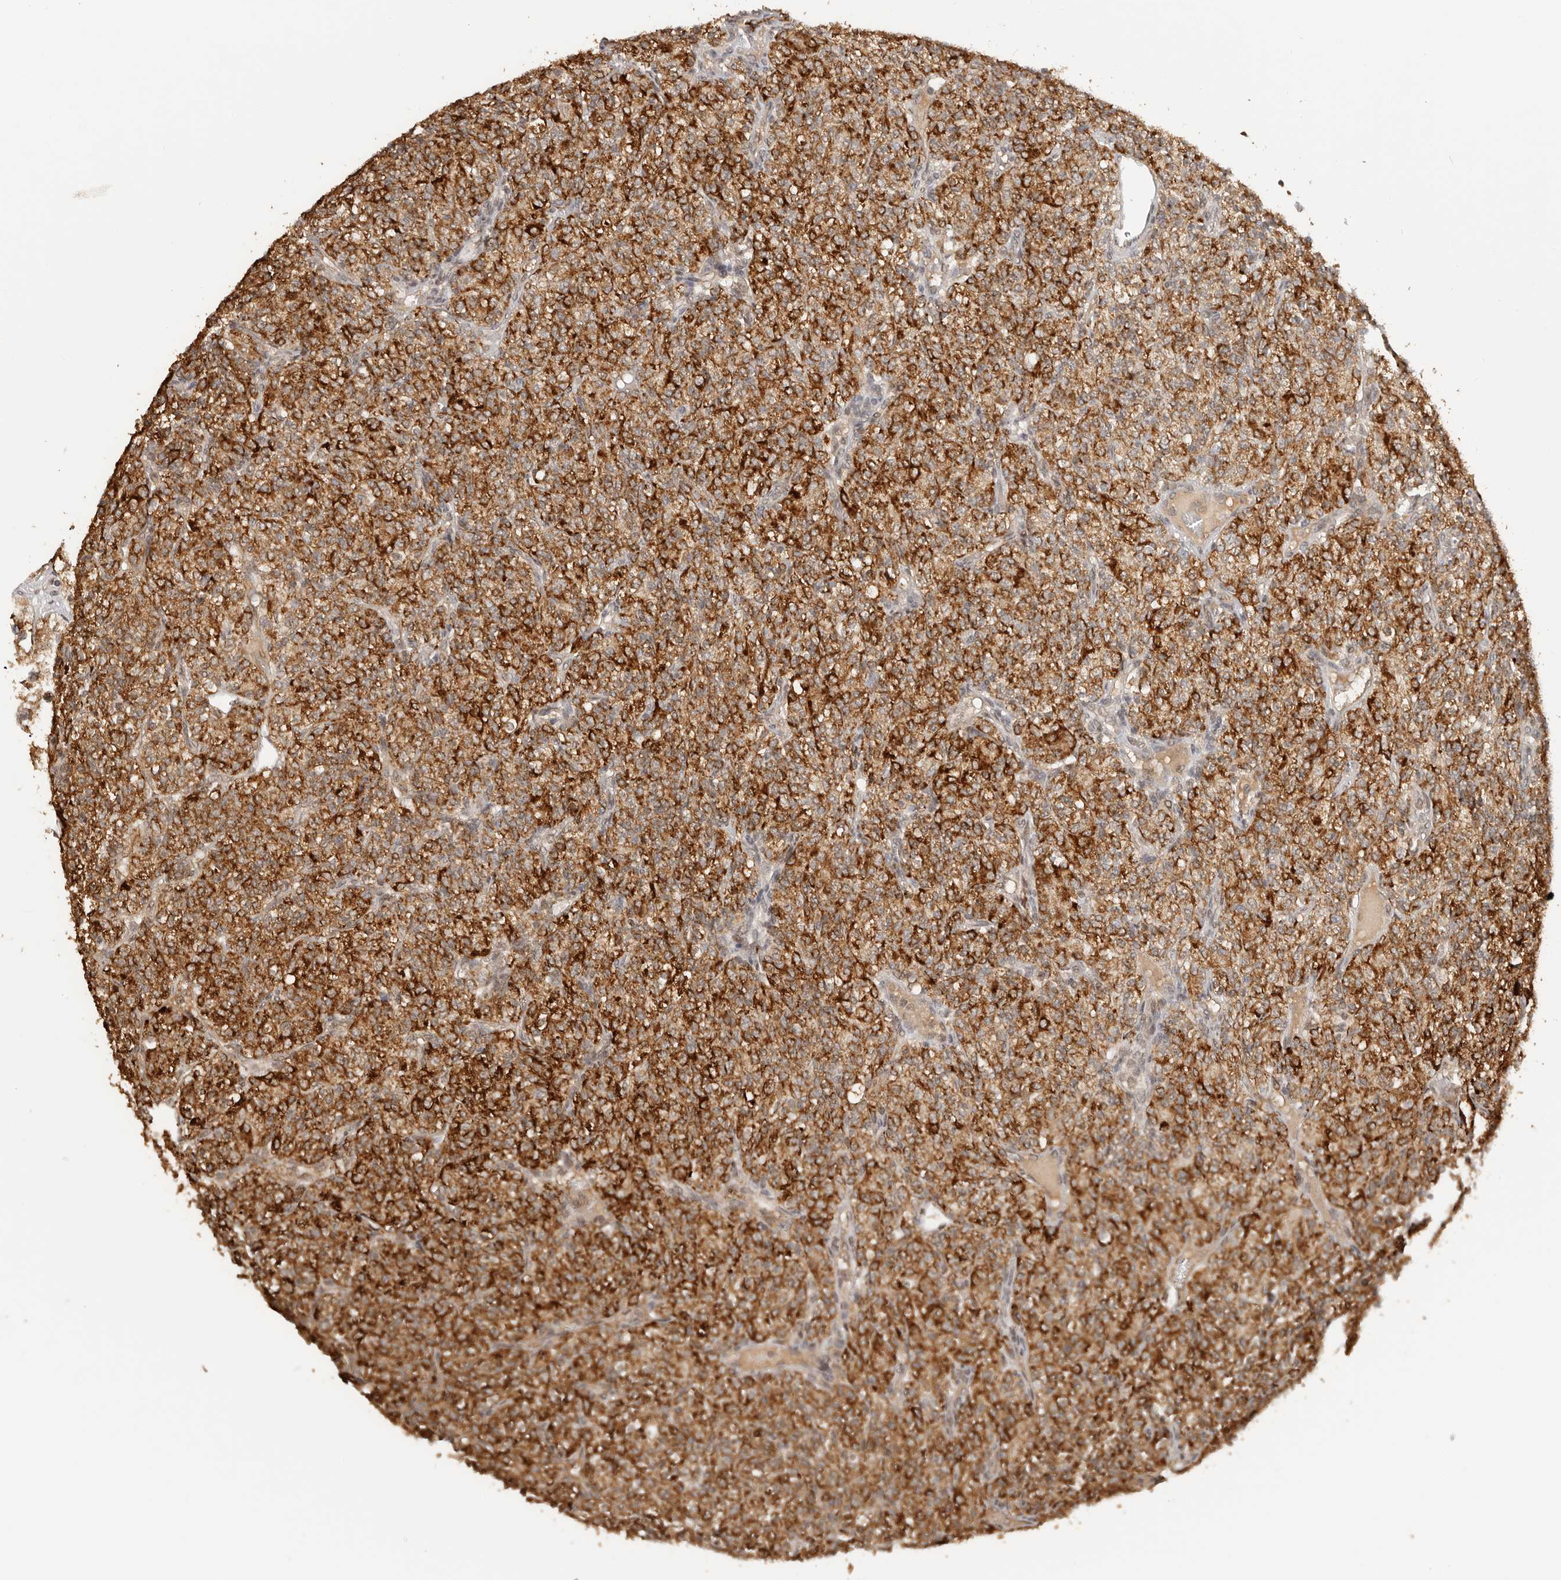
{"staining": {"intensity": "strong", "quantity": ">75%", "location": "cytoplasmic/membranous"}, "tissue": "renal cancer", "cell_type": "Tumor cells", "image_type": "cancer", "snomed": [{"axis": "morphology", "description": "Adenocarcinoma, NOS"}, {"axis": "topography", "description": "Kidney"}], "caption": "This micrograph reveals adenocarcinoma (renal) stained with immunohistochemistry to label a protein in brown. The cytoplasmic/membranous of tumor cells show strong positivity for the protein. Nuclei are counter-stained blue.", "gene": "SEC14L1", "patient": {"sex": "male", "age": 77}}